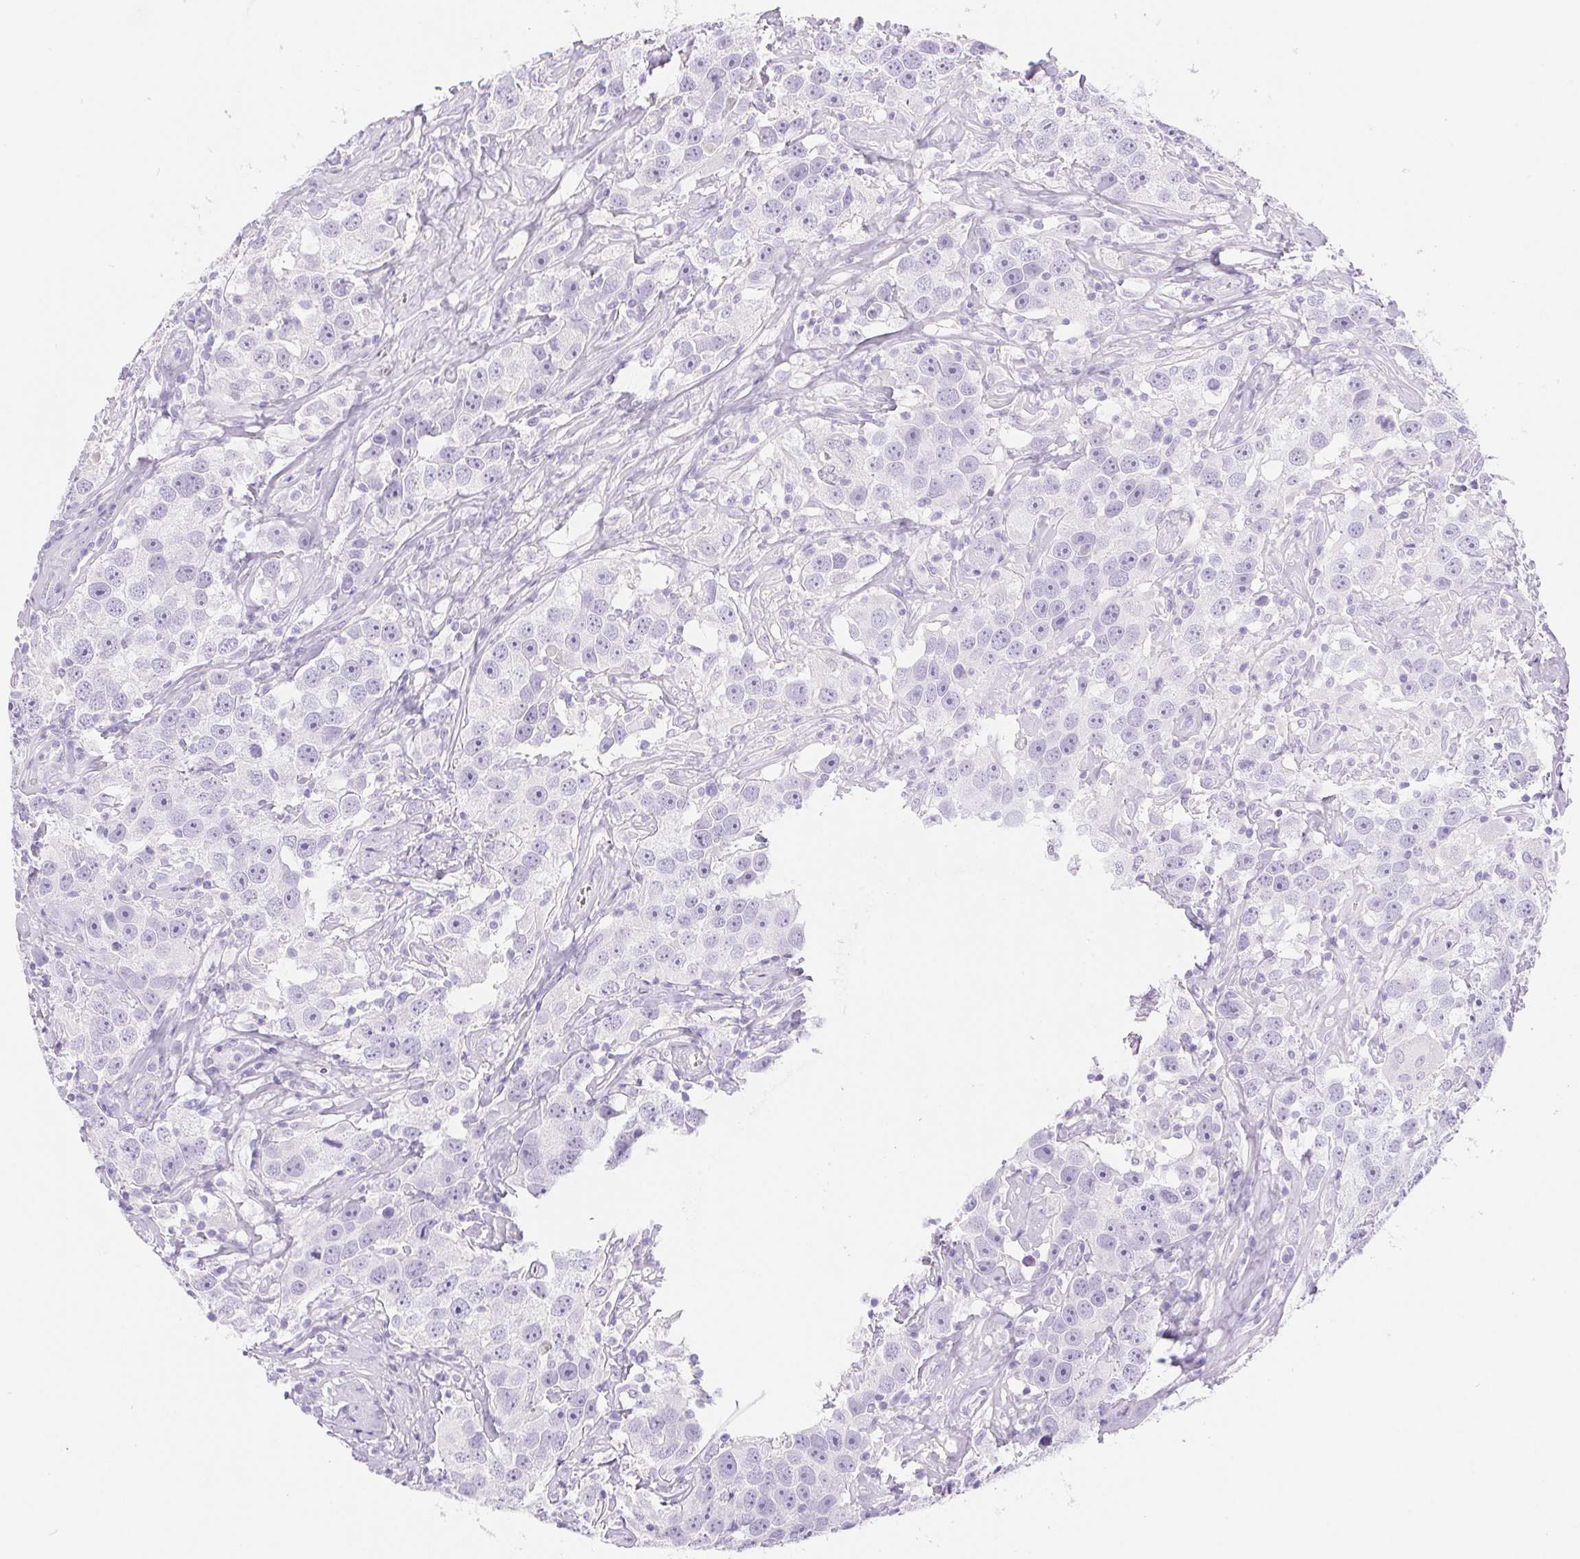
{"staining": {"intensity": "negative", "quantity": "none", "location": "none"}, "tissue": "testis cancer", "cell_type": "Tumor cells", "image_type": "cancer", "snomed": [{"axis": "morphology", "description": "Seminoma, NOS"}, {"axis": "topography", "description": "Testis"}], "caption": "High magnification brightfield microscopy of testis cancer (seminoma) stained with DAB (3,3'-diaminobenzidine) (brown) and counterstained with hematoxylin (blue): tumor cells show no significant expression.", "gene": "PNLIP", "patient": {"sex": "male", "age": 49}}